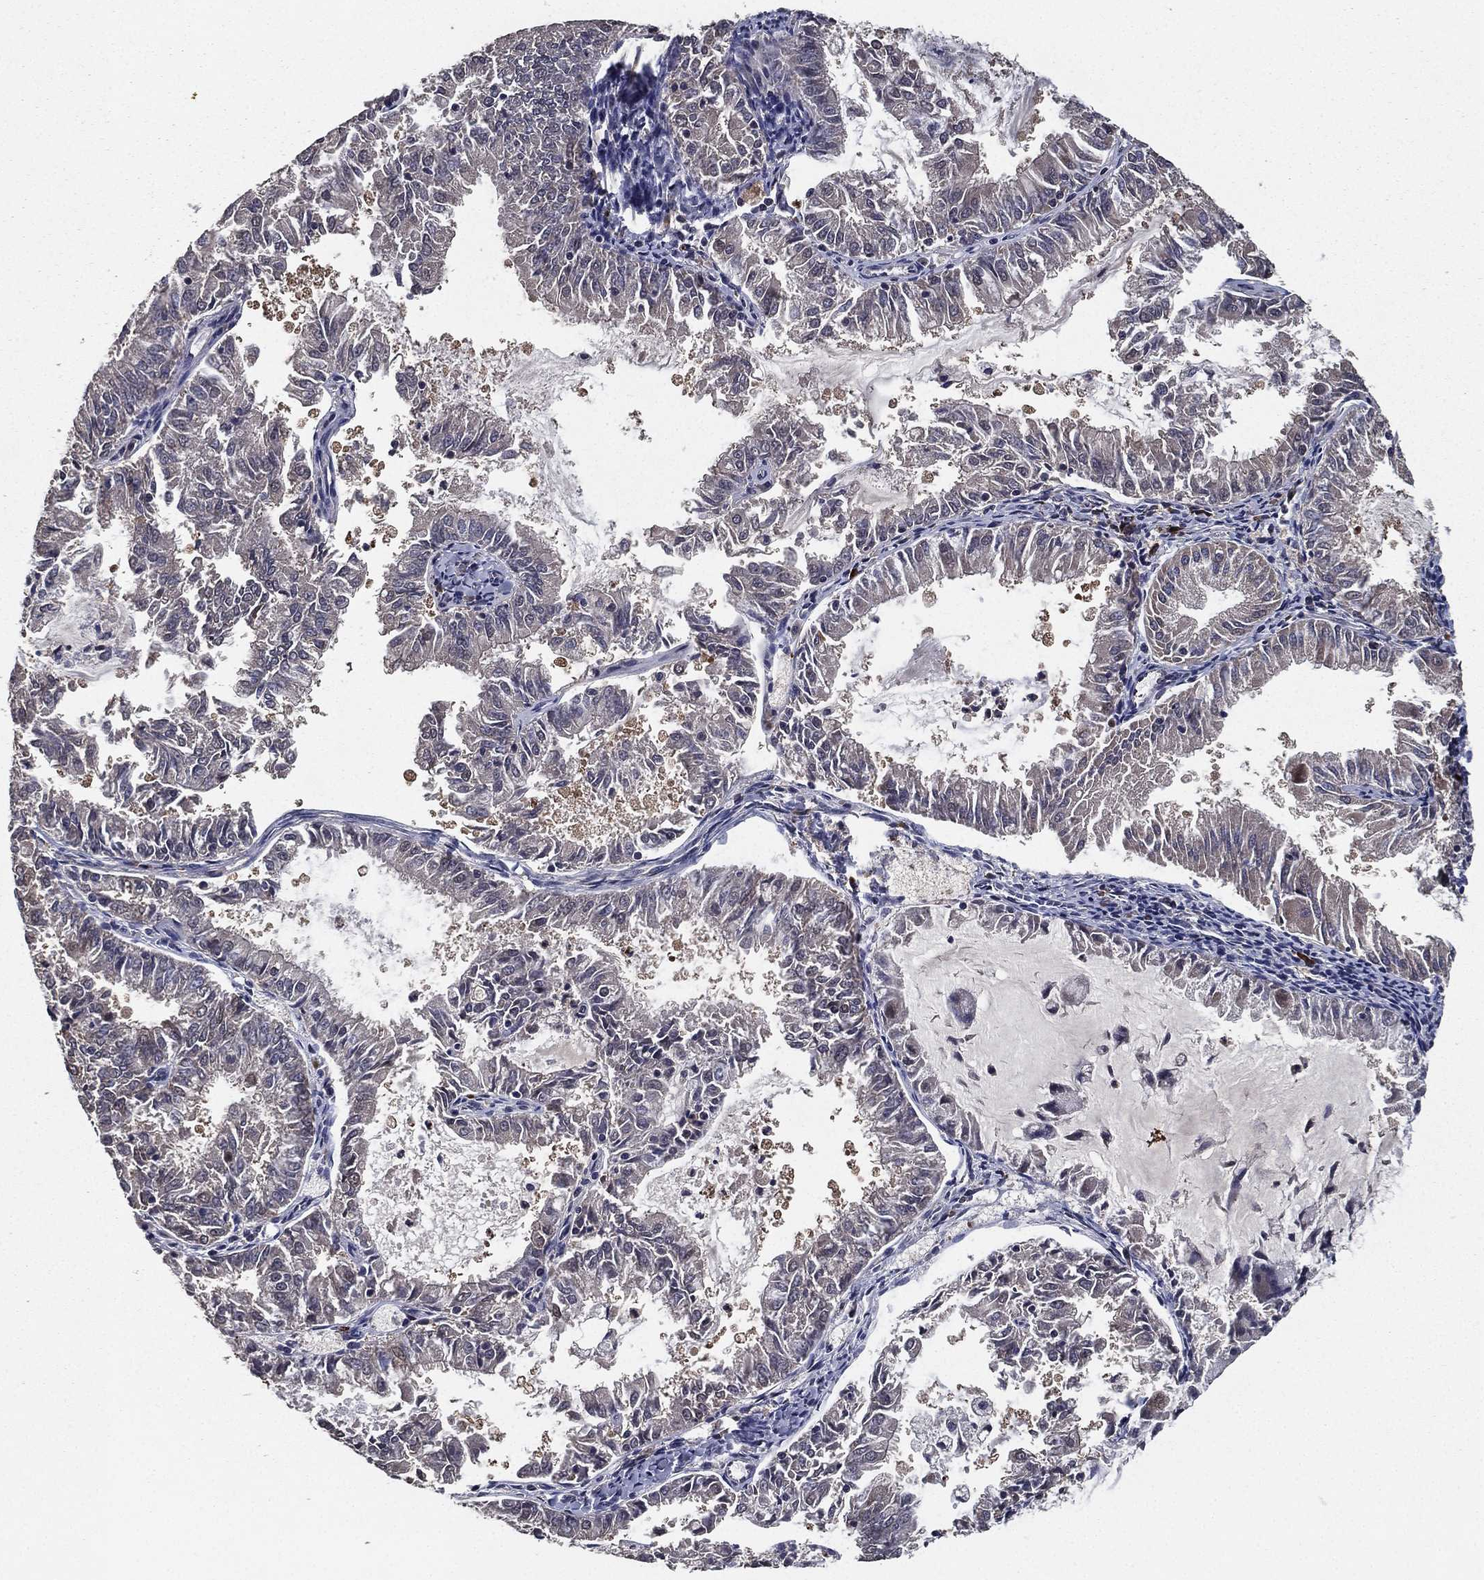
{"staining": {"intensity": "negative", "quantity": "none", "location": "none"}, "tissue": "endometrial cancer", "cell_type": "Tumor cells", "image_type": "cancer", "snomed": [{"axis": "morphology", "description": "Adenocarcinoma, NOS"}, {"axis": "topography", "description": "Endometrium"}], "caption": "Immunohistochemistry of adenocarcinoma (endometrial) shows no expression in tumor cells.", "gene": "PCNT", "patient": {"sex": "female", "age": 57}}